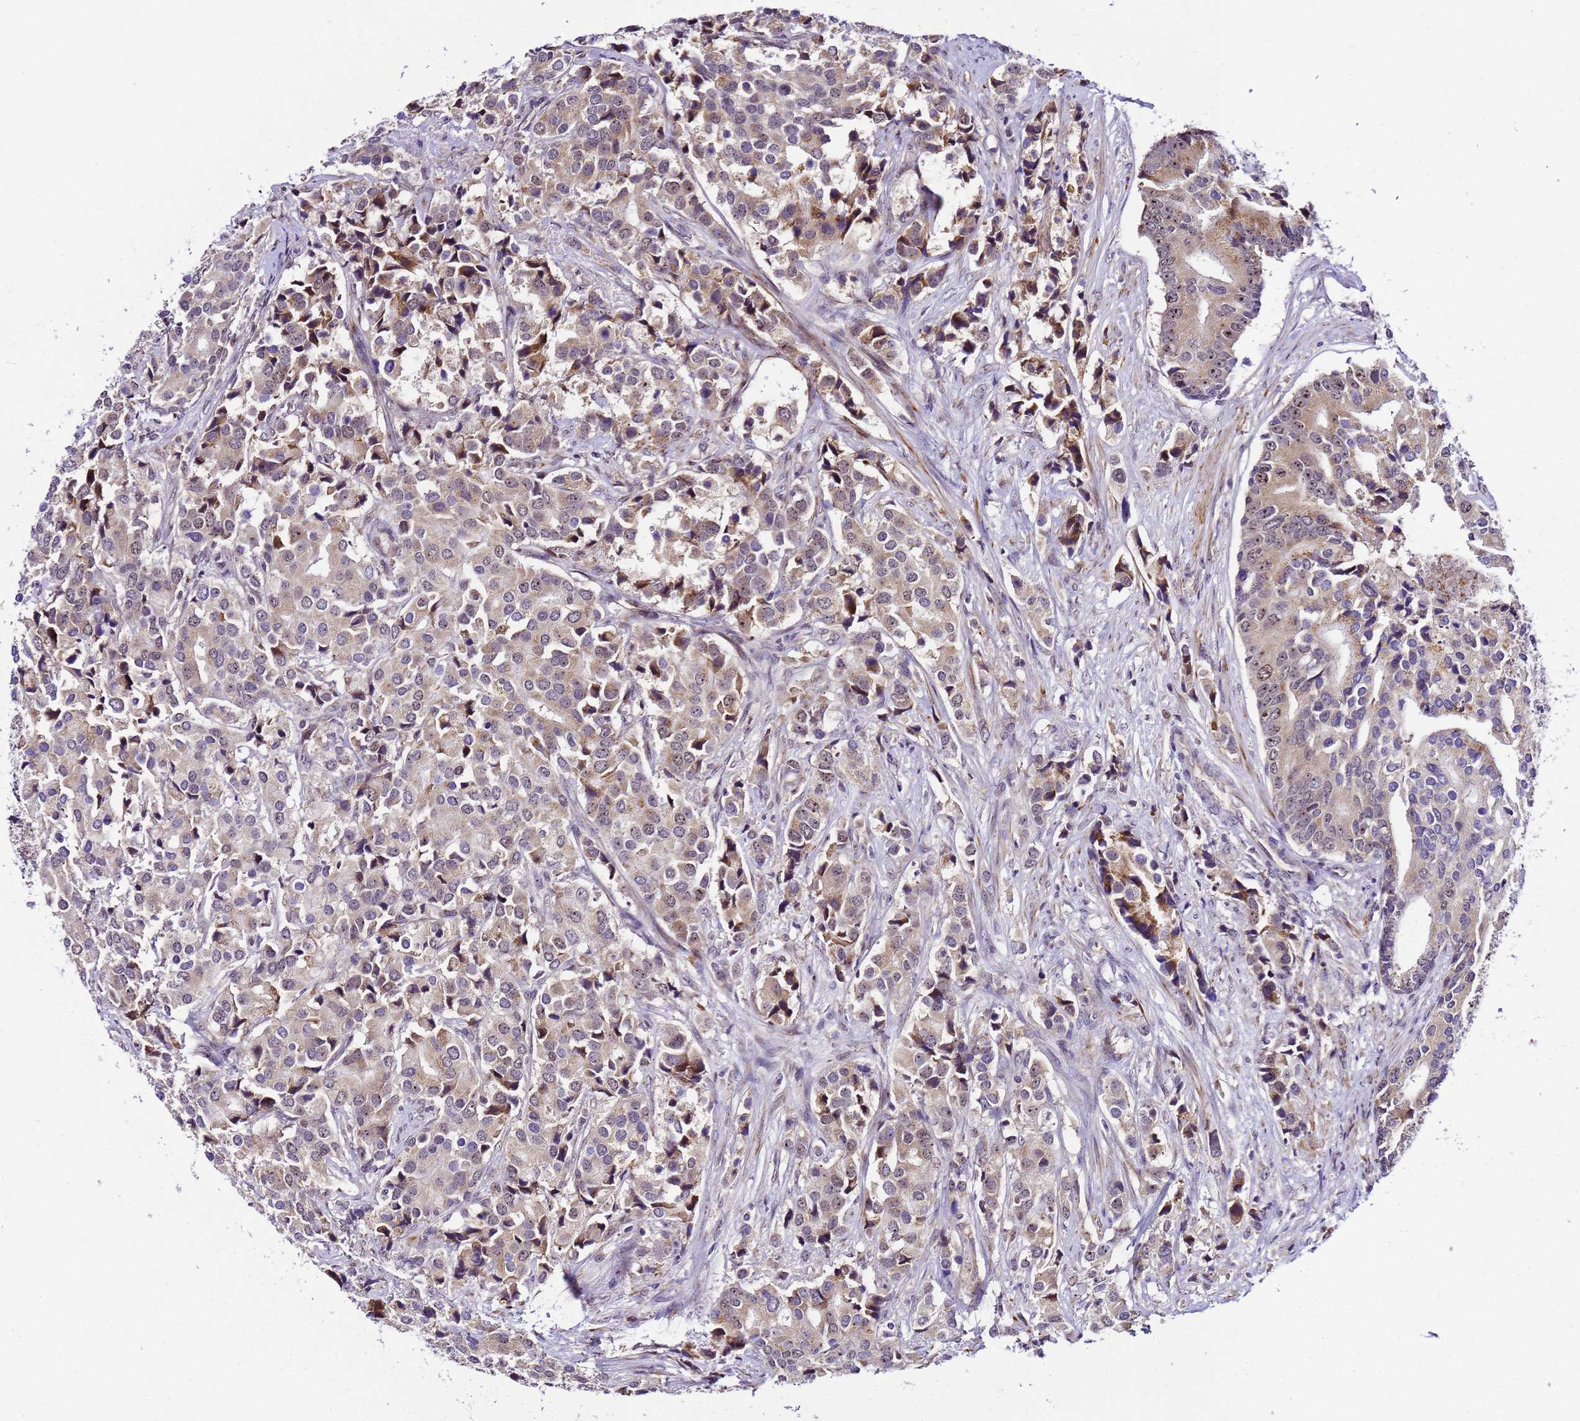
{"staining": {"intensity": "weak", "quantity": "25%-75%", "location": "cytoplasmic/membranous,nuclear"}, "tissue": "prostate cancer", "cell_type": "Tumor cells", "image_type": "cancer", "snomed": [{"axis": "morphology", "description": "Adenocarcinoma, High grade"}, {"axis": "topography", "description": "Prostate"}], "caption": "An IHC photomicrograph of neoplastic tissue is shown. Protein staining in brown highlights weak cytoplasmic/membranous and nuclear positivity in prostate cancer within tumor cells. The staining was performed using DAB (3,3'-diaminobenzidine) to visualize the protein expression in brown, while the nuclei were stained in blue with hematoxylin (Magnification: 20x).", "gene": "SLX4IP", "patient": {"sex": "male", "age": 62}}